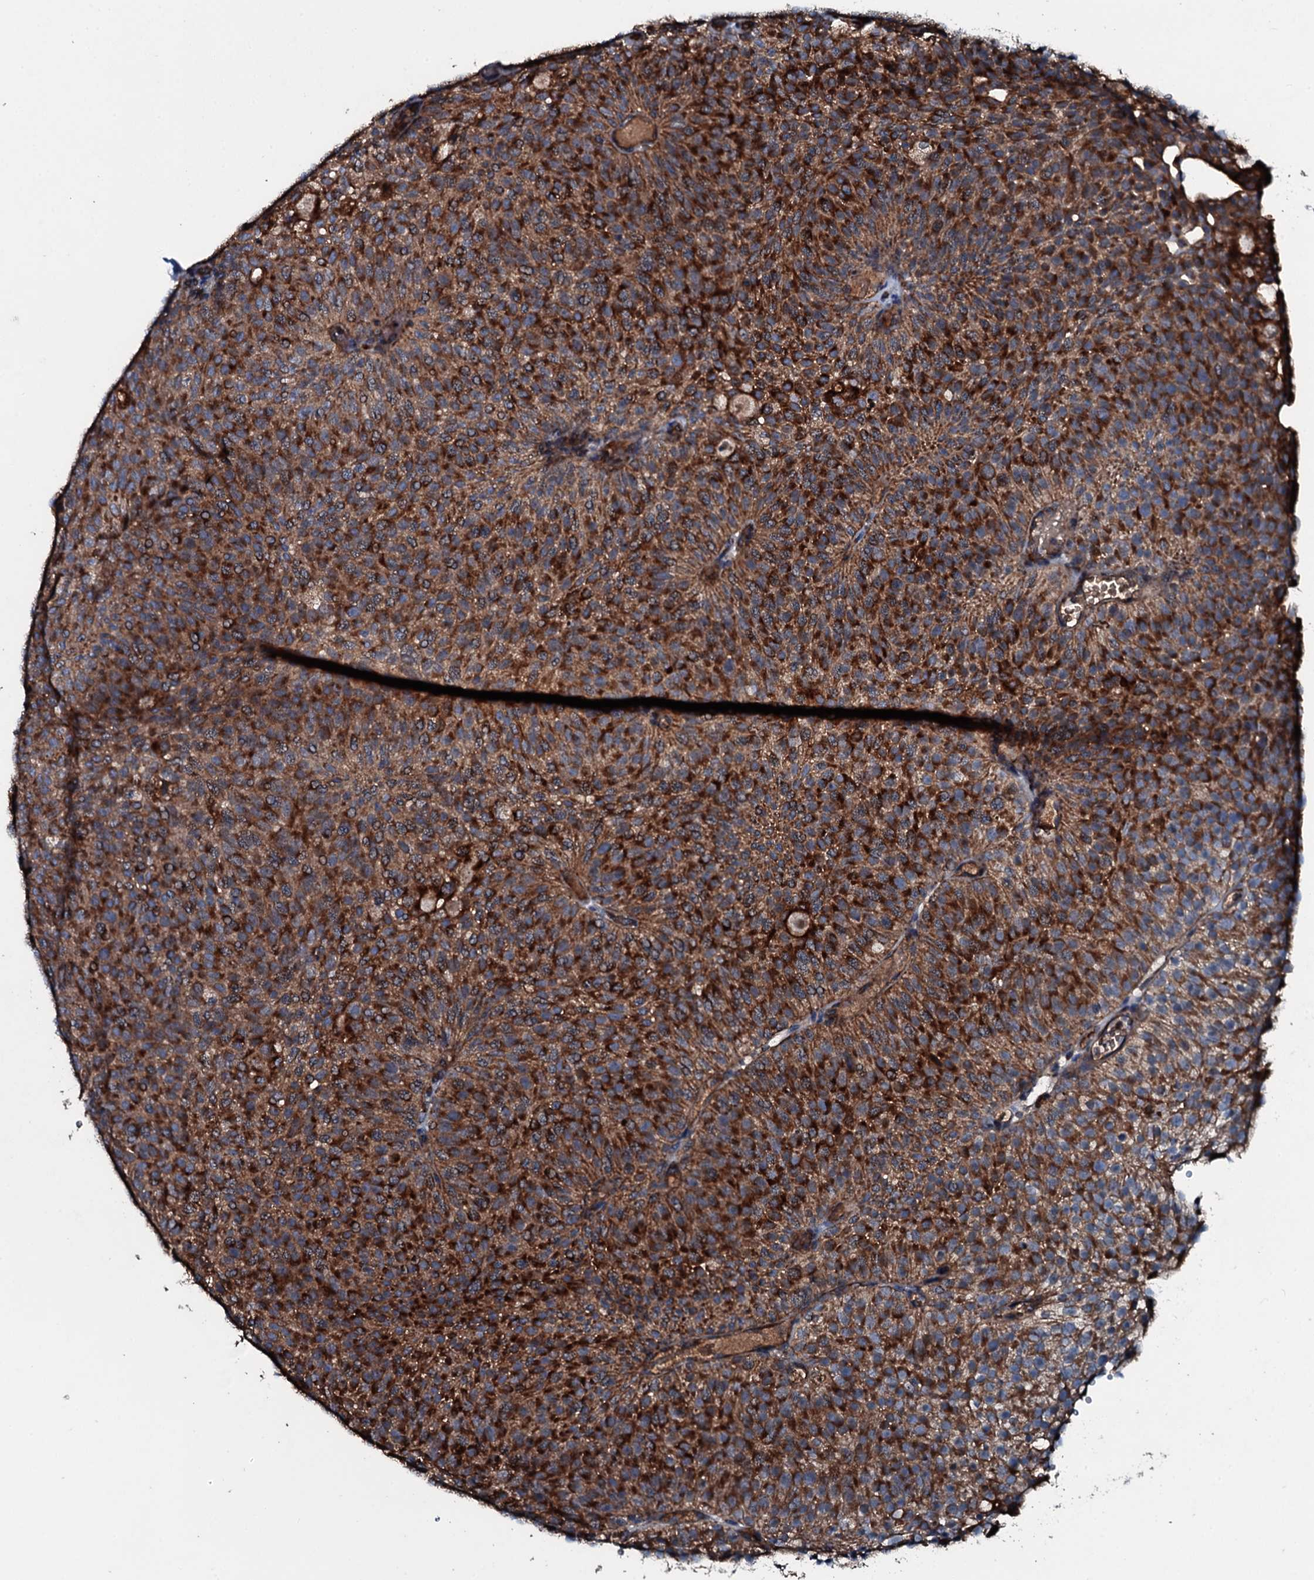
{"staining": {"intensity": "strong", "quantity": ">75%", "location": "cytoplasmic/membranous"}, "tissue": "urothelial cancer", "cell_type": "Tumor cells", "image_type": "cancer", "snomed": [{"axis": "morphology", "description": "Urothelial carcinoma, Low grade"}, {"axis": "topography", "description": "Urinary bladder"}], "caption": "Immunohistochemistry of low-grade urothelial carcinoma reveals high levels of strong cytoplasmic/membranous expression in approximately >75% of tumor cells.", "gene": "ACSS3", "patient": {"sex": "male", "age": 78}}